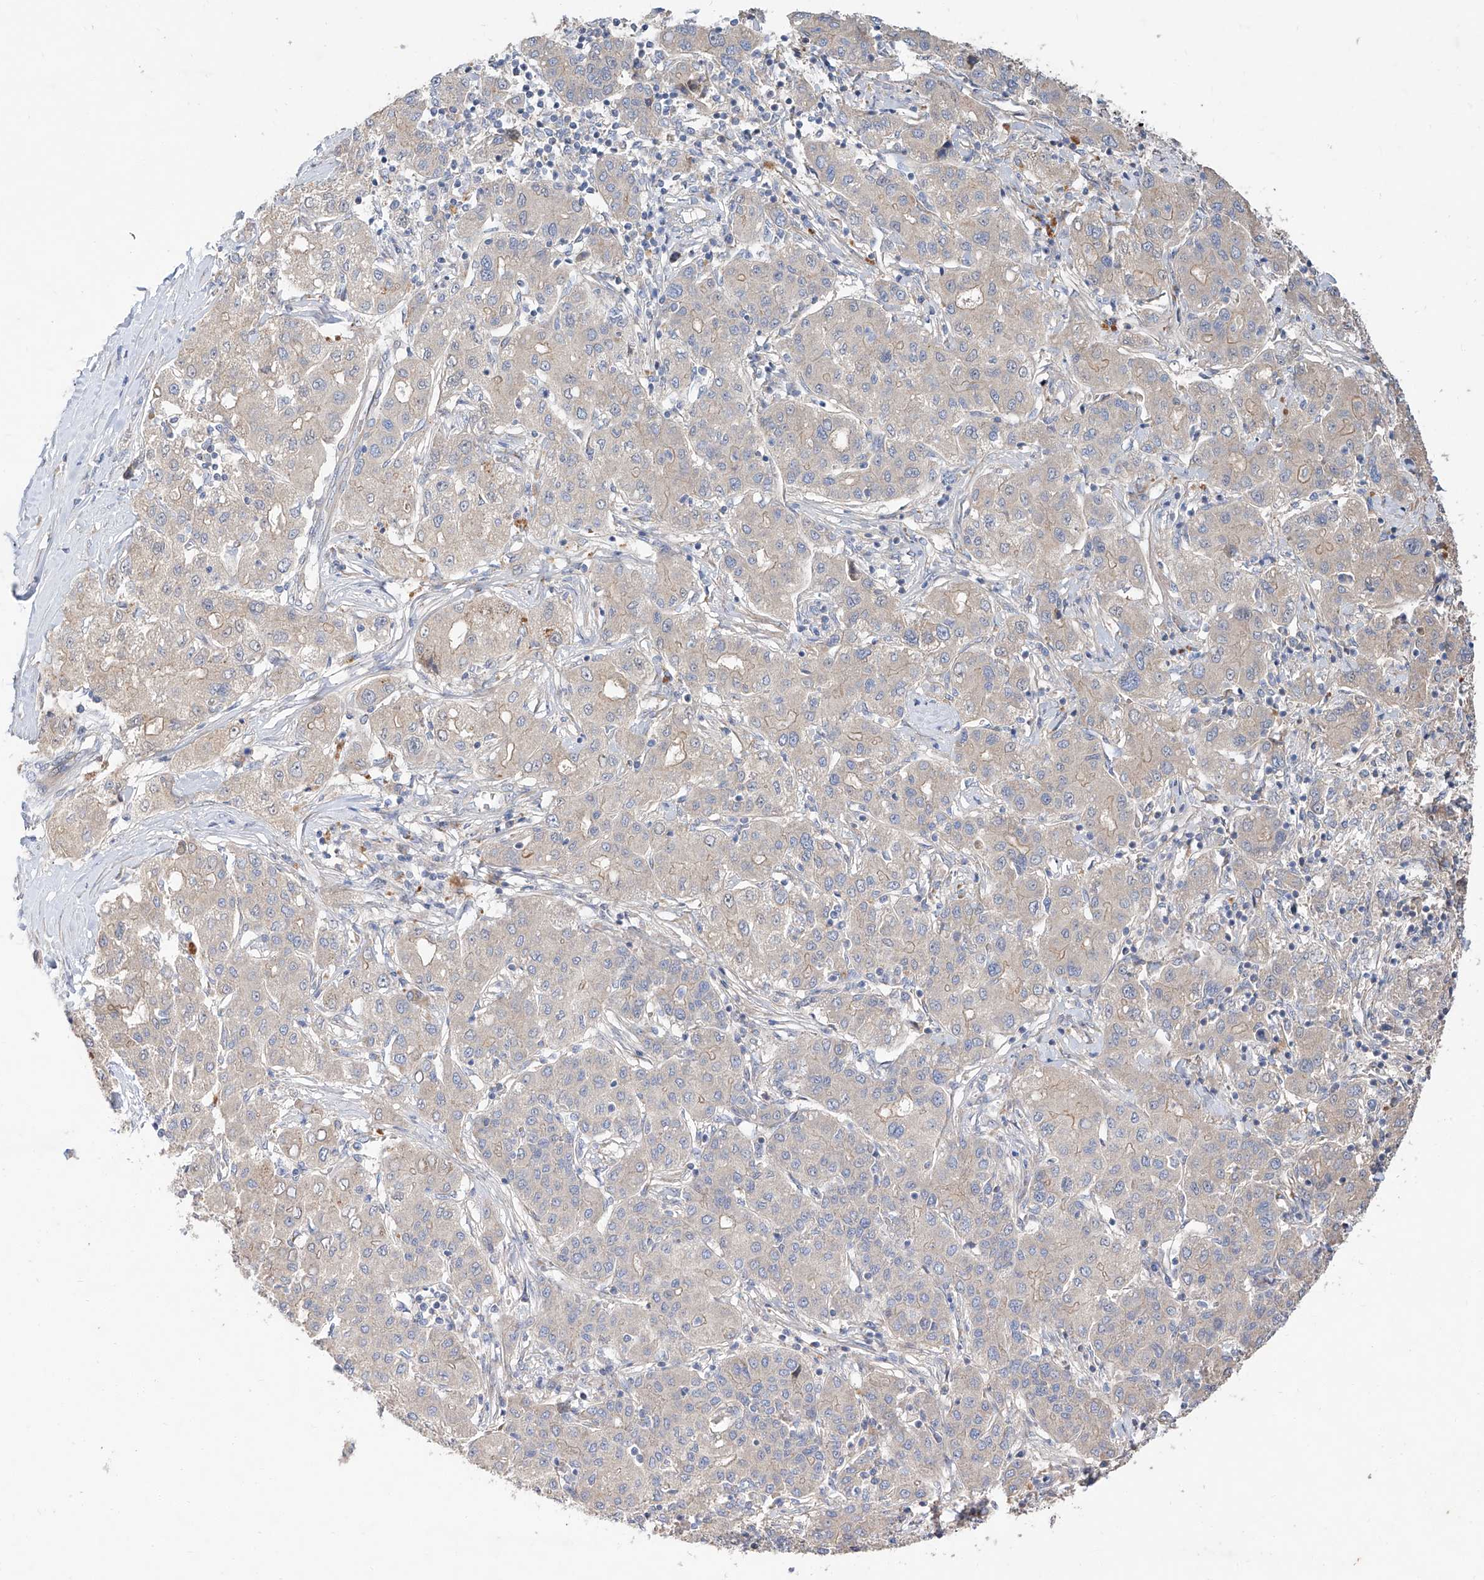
{"staining": {"intensity": "negative", "quantity": "none", "location": "none"}, "tissue": "liver cancer", "cell_type": "Tumor cells", "image_type": "cancer", "snomed": [{"axis": "morphology", "description": "Carcinoma, Hepatocellular, NOS"}, {"axis": "topography", "description": "Liver"}], "caption": "High power microscopy histopathology image of an immunohistochemistry (IHC) photomicrograph of liver cancer (hepatocellular carcinoma), revealing no significant staining in tumor cells.", "gene": "DIRAS3", "patient": {"sex": "male", "age": 65}}